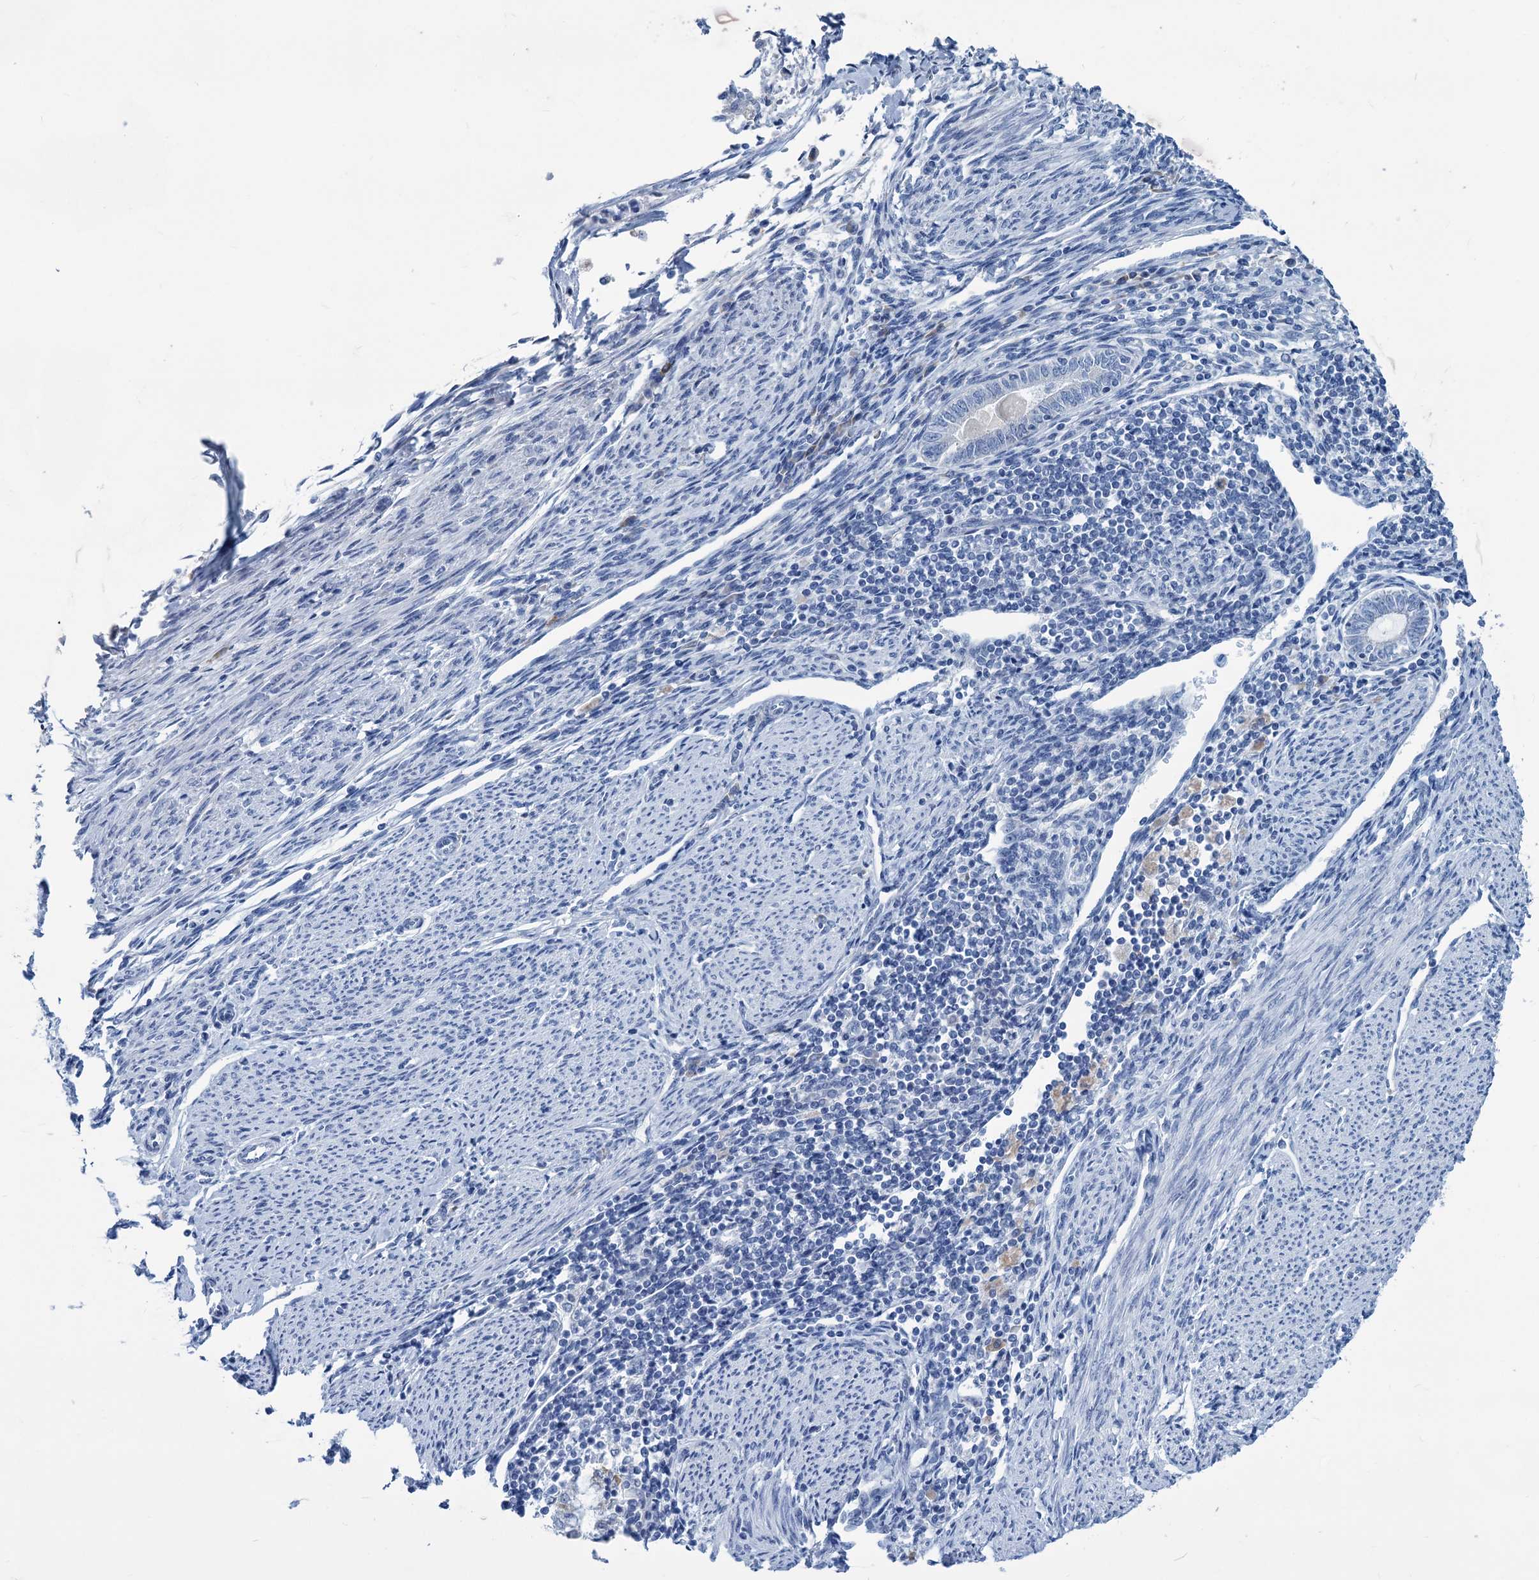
{"staining": {"intensity": "negative", "quantity": "none", "location": "none"}, "tissue": "endometrial cancer", "cell_type": "Tumor cells", "image_type": "cancer", "snomed": [{"axis": "morphology", "description": "Adenocarcinoma, NOS"}, {"axis": "topography", "description": "Endometrium"}], "caption": "The histopathology image exhibits no significant expression in tumor cells of endometrial cancer (adenocarcinoma).", "gene": "NEU3", "patient": {"sex": "female", "age": 79}}